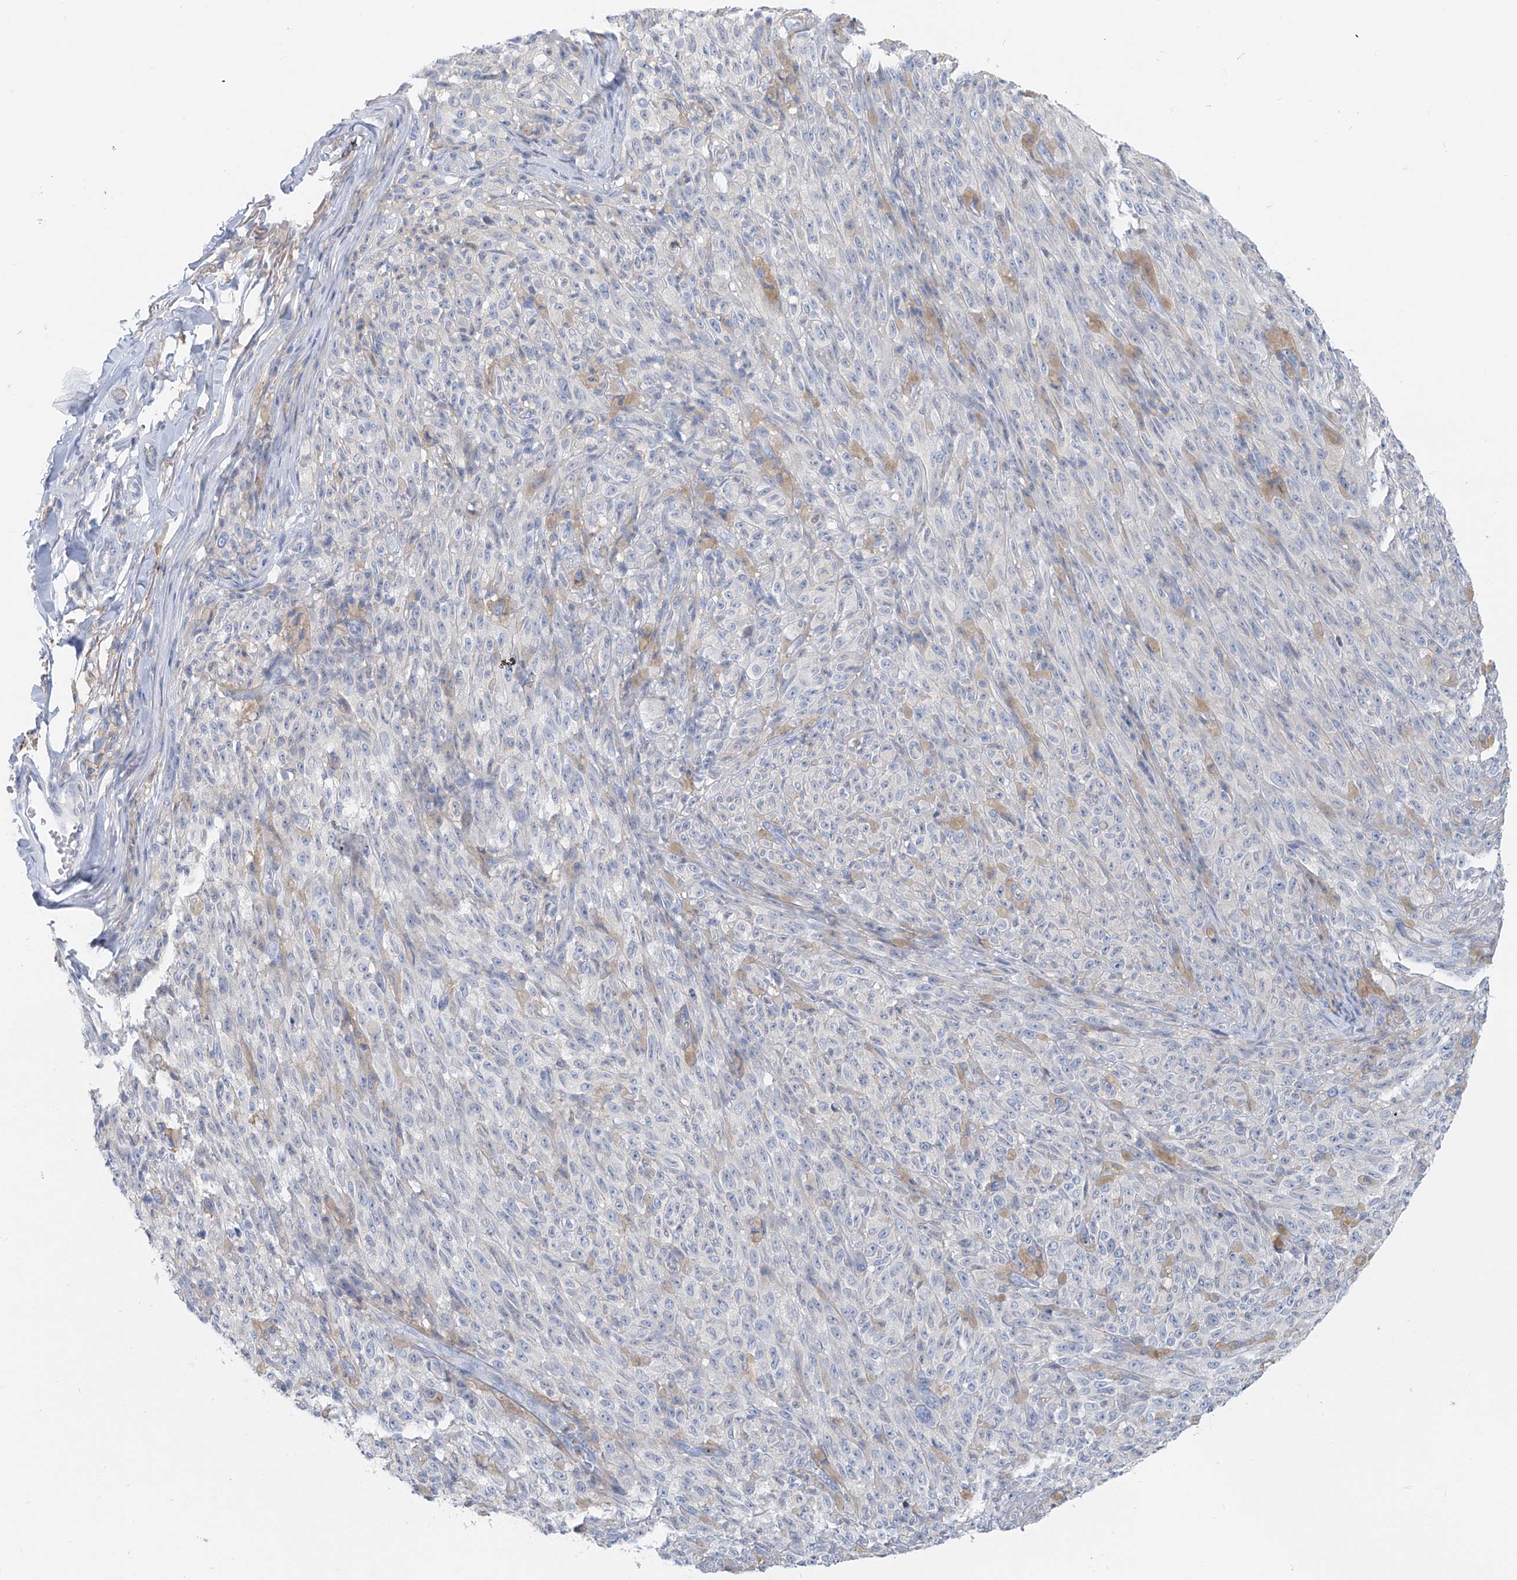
{"staining": {"intensity": "negative", "quantity": "none", "location": "none"}, "tissue": "melanoma", "cell_type": "Tumor cells", "image_type": "cancer", "snomed": [{"axis": "morphology", "description": "Malignant melanoma, NOS"}, {"axis": "topography", "description": "Skin"}], "caption": "This is a micrograph of immunohistochemistry (IHC) staining of malignant melanoma, which shows no staining in tumor cells. The staining is performed using DAB (3,3'-diaminobenzidine) brown chromogen with nuclei counter-stained in using hematoxylin.", "gene": "POMGNT2", "patient": {"sex": "female", "age": 82}}